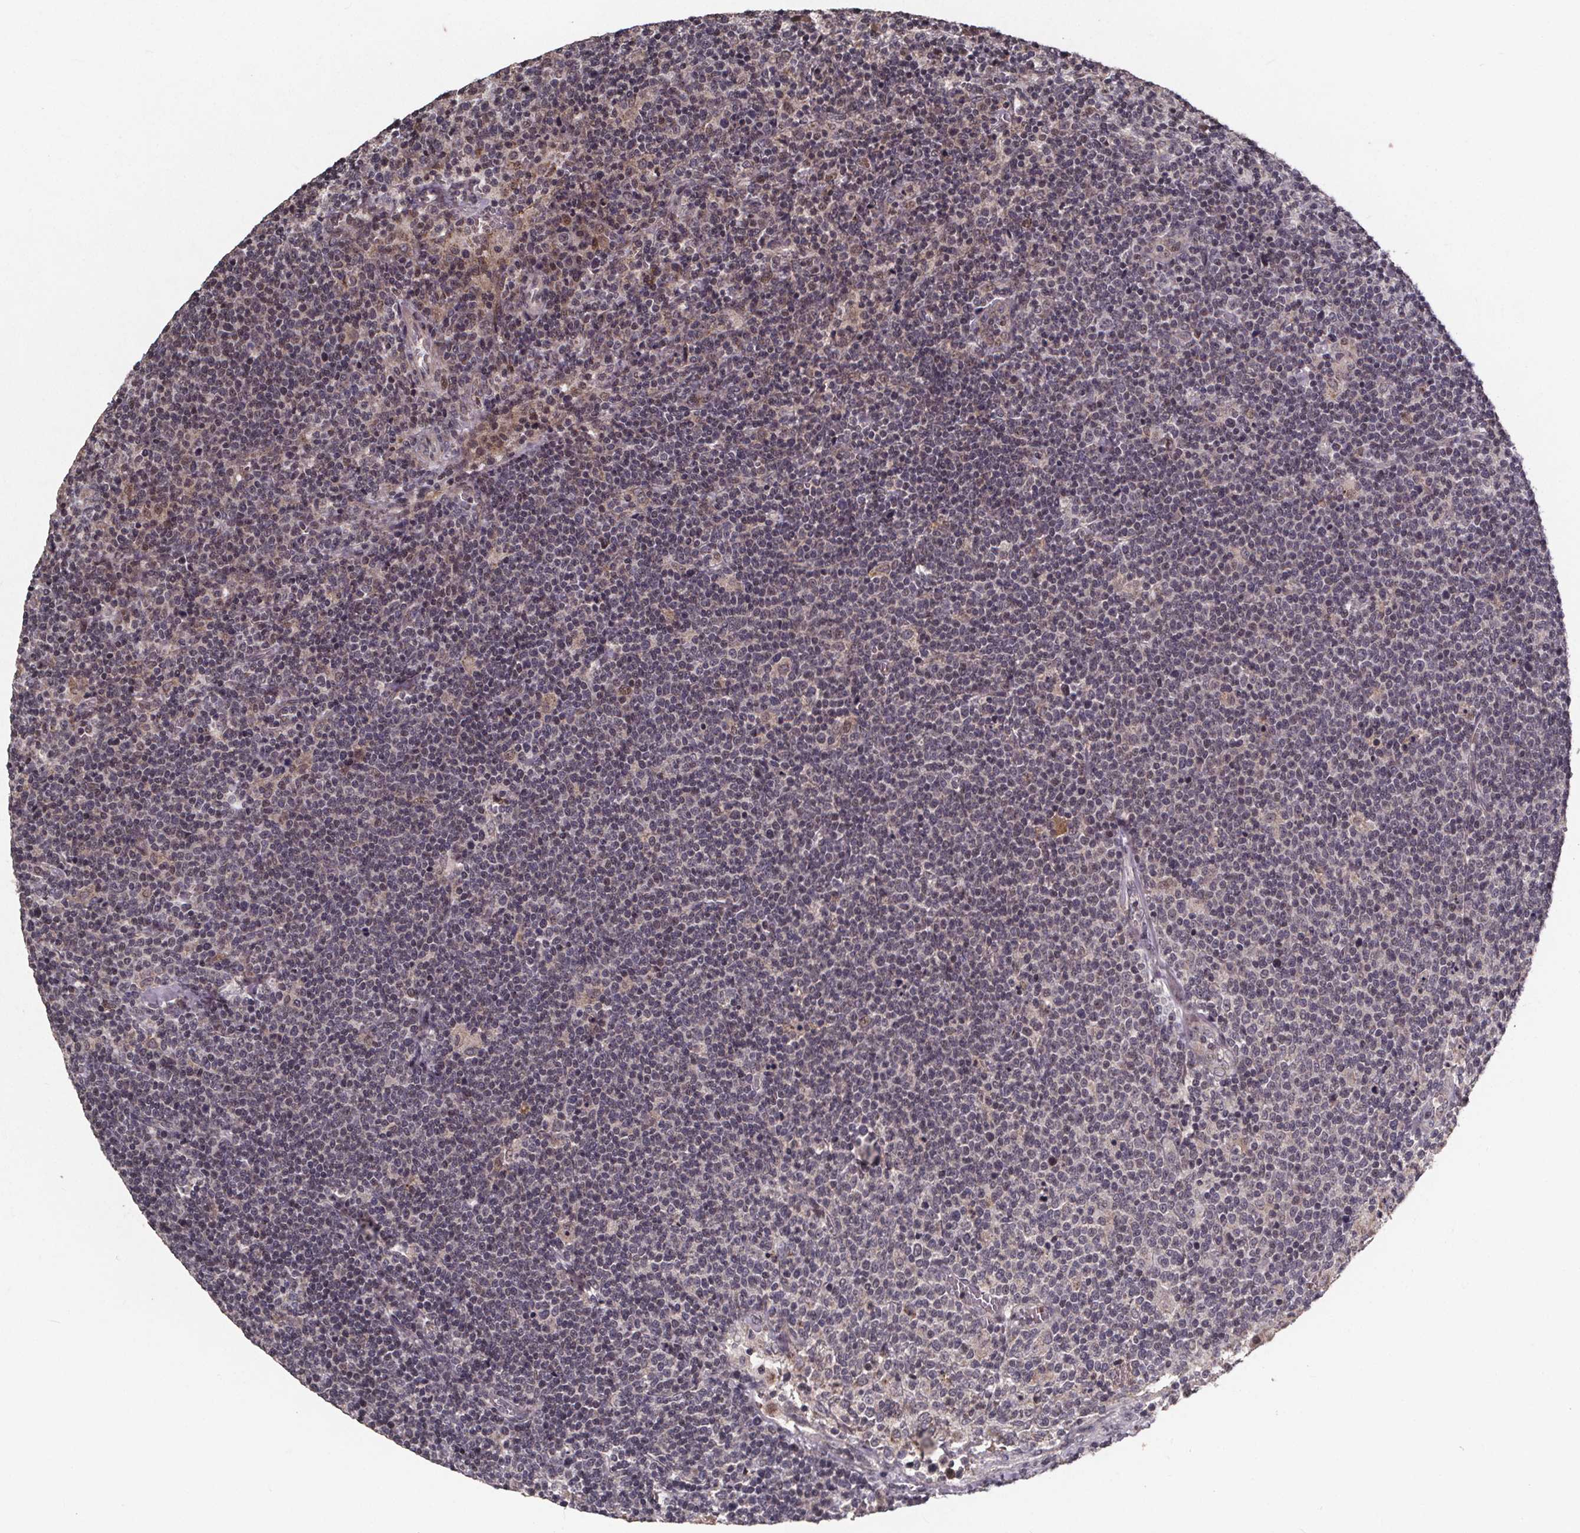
{"staining": {"intensity": "negative", "quantity": "none", "location": "none"}, "tissue": "lymphoma", "cell_type": "Tumor cells", "image_type": "cancer", "snomed": [{"axis": "morphology", "description": "Malignant lymphoma, non-Hodgkin's type, High grade"}, {"axis": "topography", "description": "Lymph node"}], "caption": "Lymphoma stained for a protein using immunohistochemistry reveals no expression tumor cells.", "gene": "GPX3", "patient": {"sex": "male", "age": 61}}